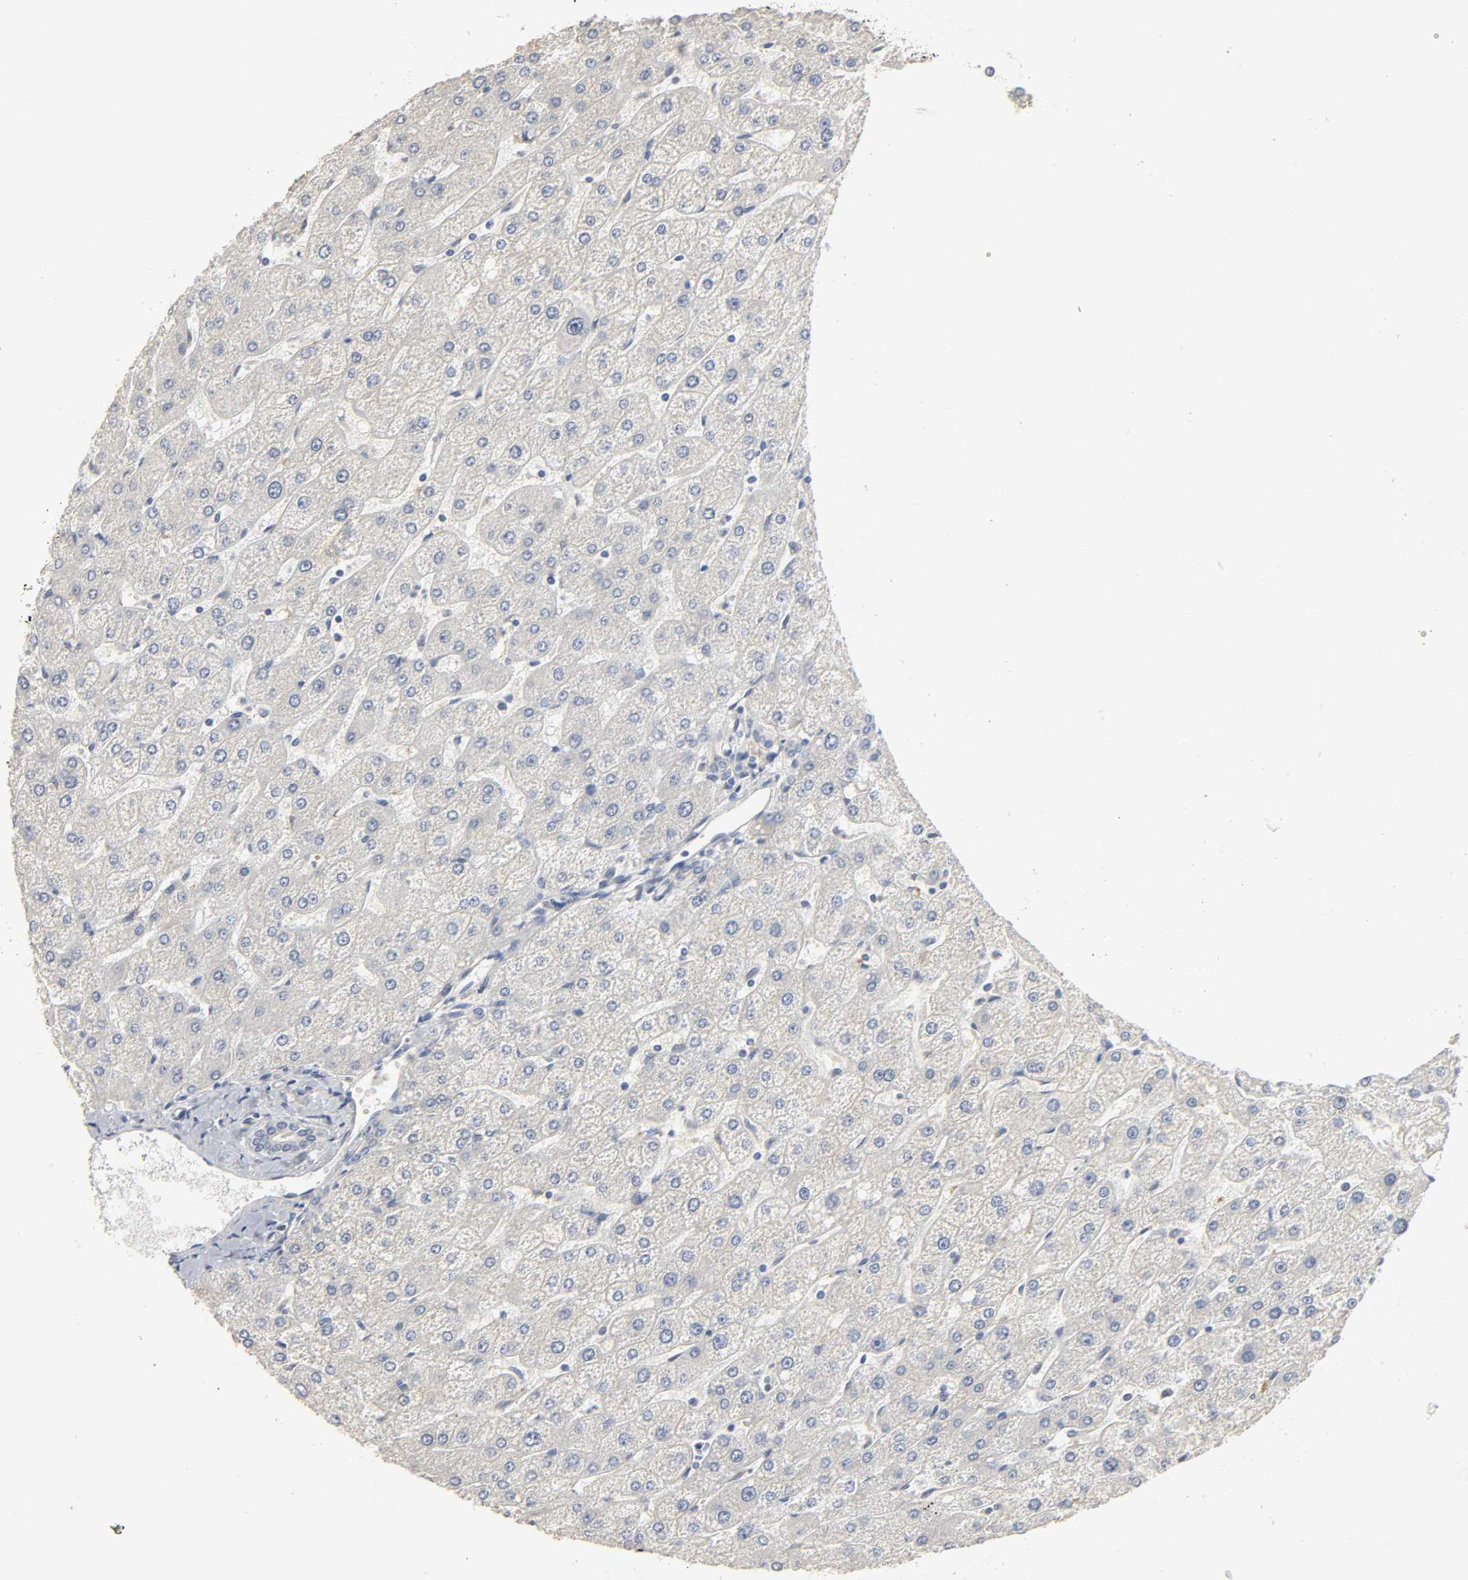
{"staining": {"intensity": "negative", "quantity": "none", "location": "none"}, "tissue": "liver", "cell_type": "Cholangiocytes", "image_type": "normal", "snomed": [{"axis": "morphology", "description": "Normal tissue, NOS"}, {"axis": "topography", "description": "Liver"}], "caption": "Protein analysis of normal liver shows no significant positivity in cholangiocytes. (DAB (3,3'-diaminobenzidine) immunohistochemistry, high magnification).", "gene": "SLC10A2", "patient": {"sex": "male", "age": 67}}